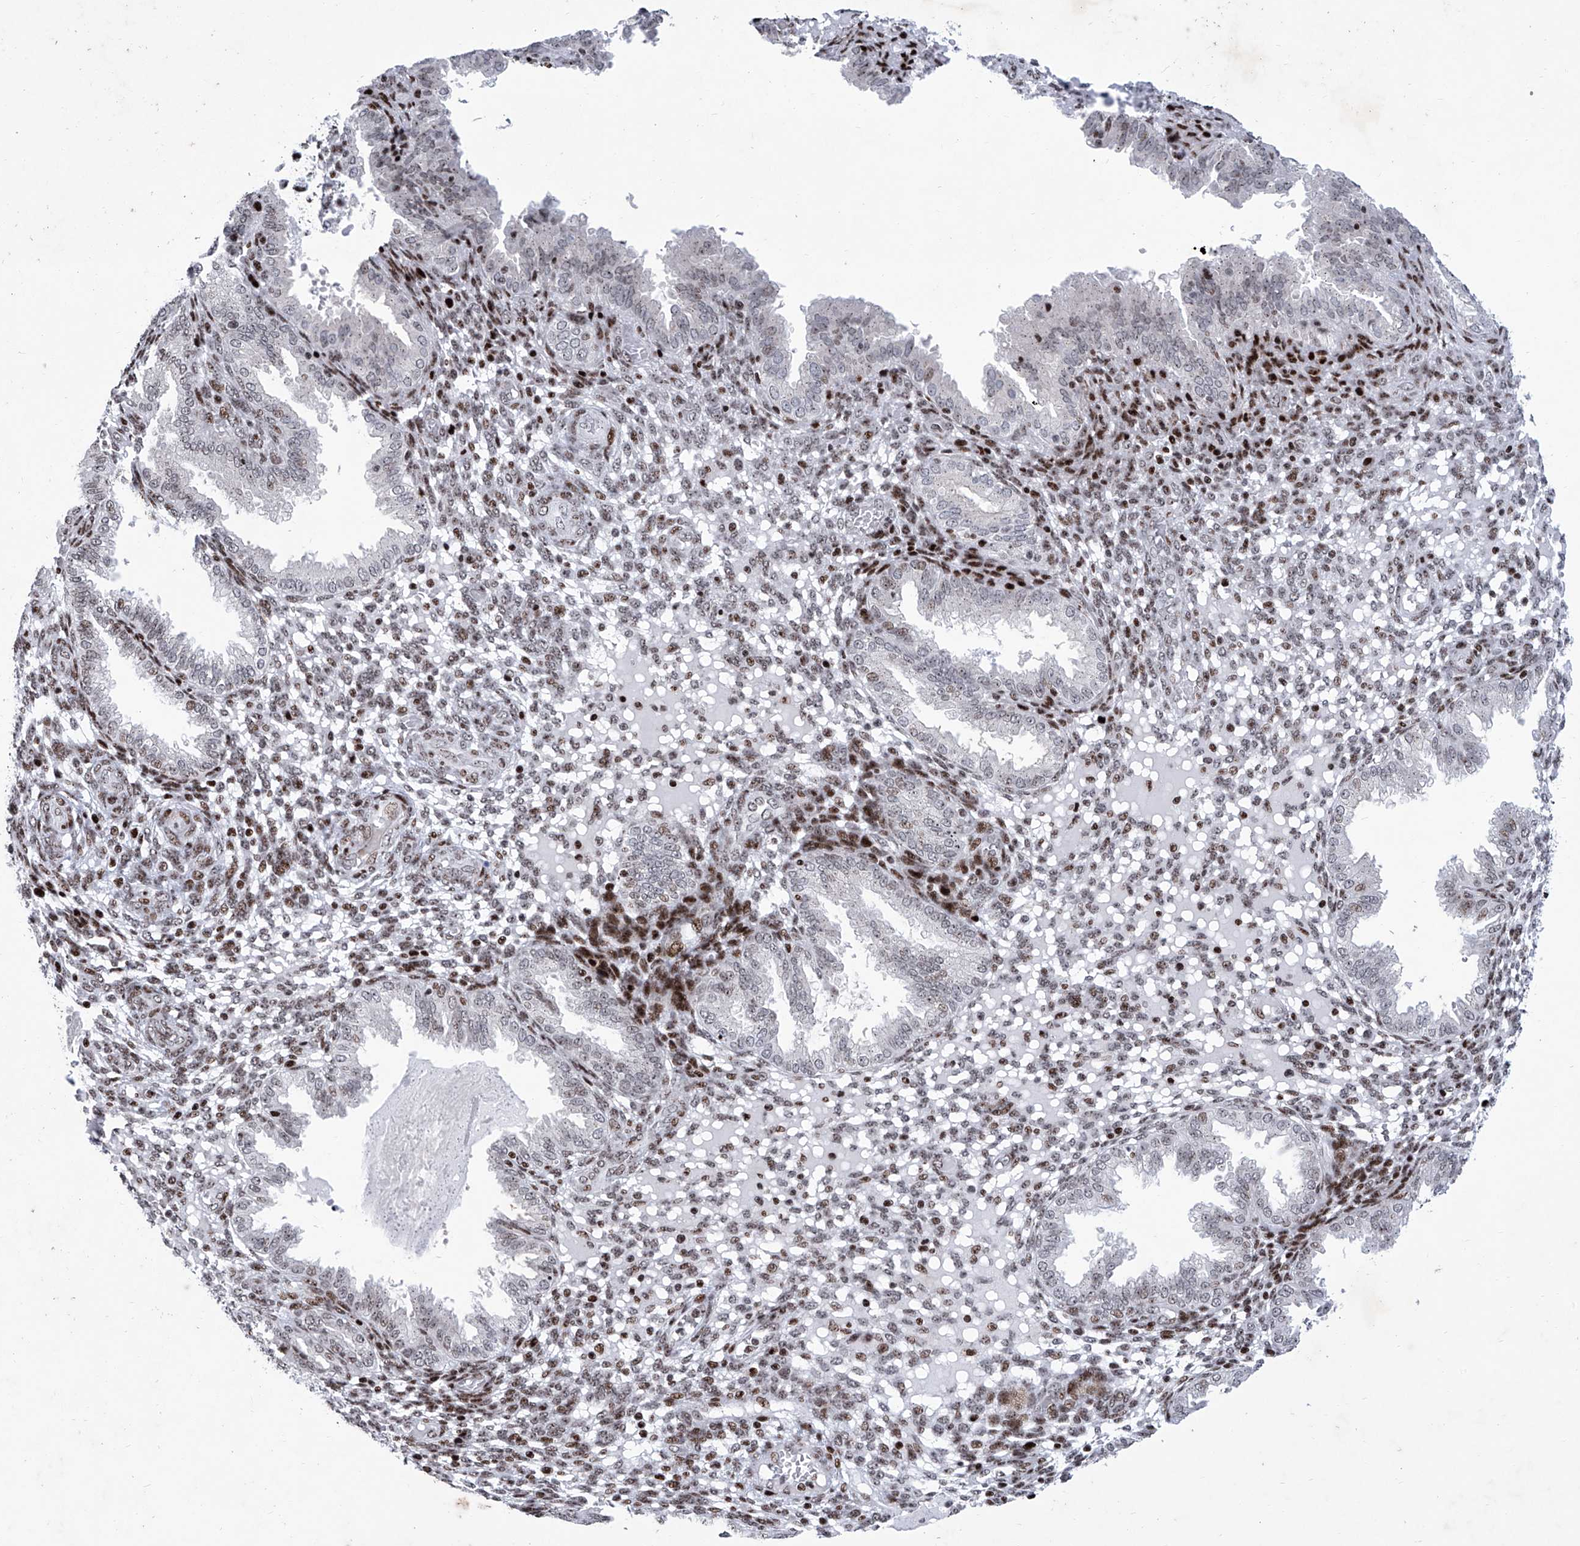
{"staining": {"intensity": "moderate", "quantity": "25%-75%", "location": "nuclear"}, "tissue": "endometrium", "cell_type": "Cells in endometrial stroma", "image_type": "normal", "snomed": [{"axis": "morphology", "description": "Normal tissue, NOS"}, {"axis": "topography", "description": "Endometrium"}], "caption": "High-magnification brightfield microscopy of normal endometrium stained with DAB (3,3'-diaminobenzidine) (brown) and counterstained with hematoxylin (blue). cells in endometrial stroma exhibit moderate nuclear positivity is appreciated in about25%-75% of cells.", "gene": "HEY2", "patient": {"sex": "female", "age": 33}}